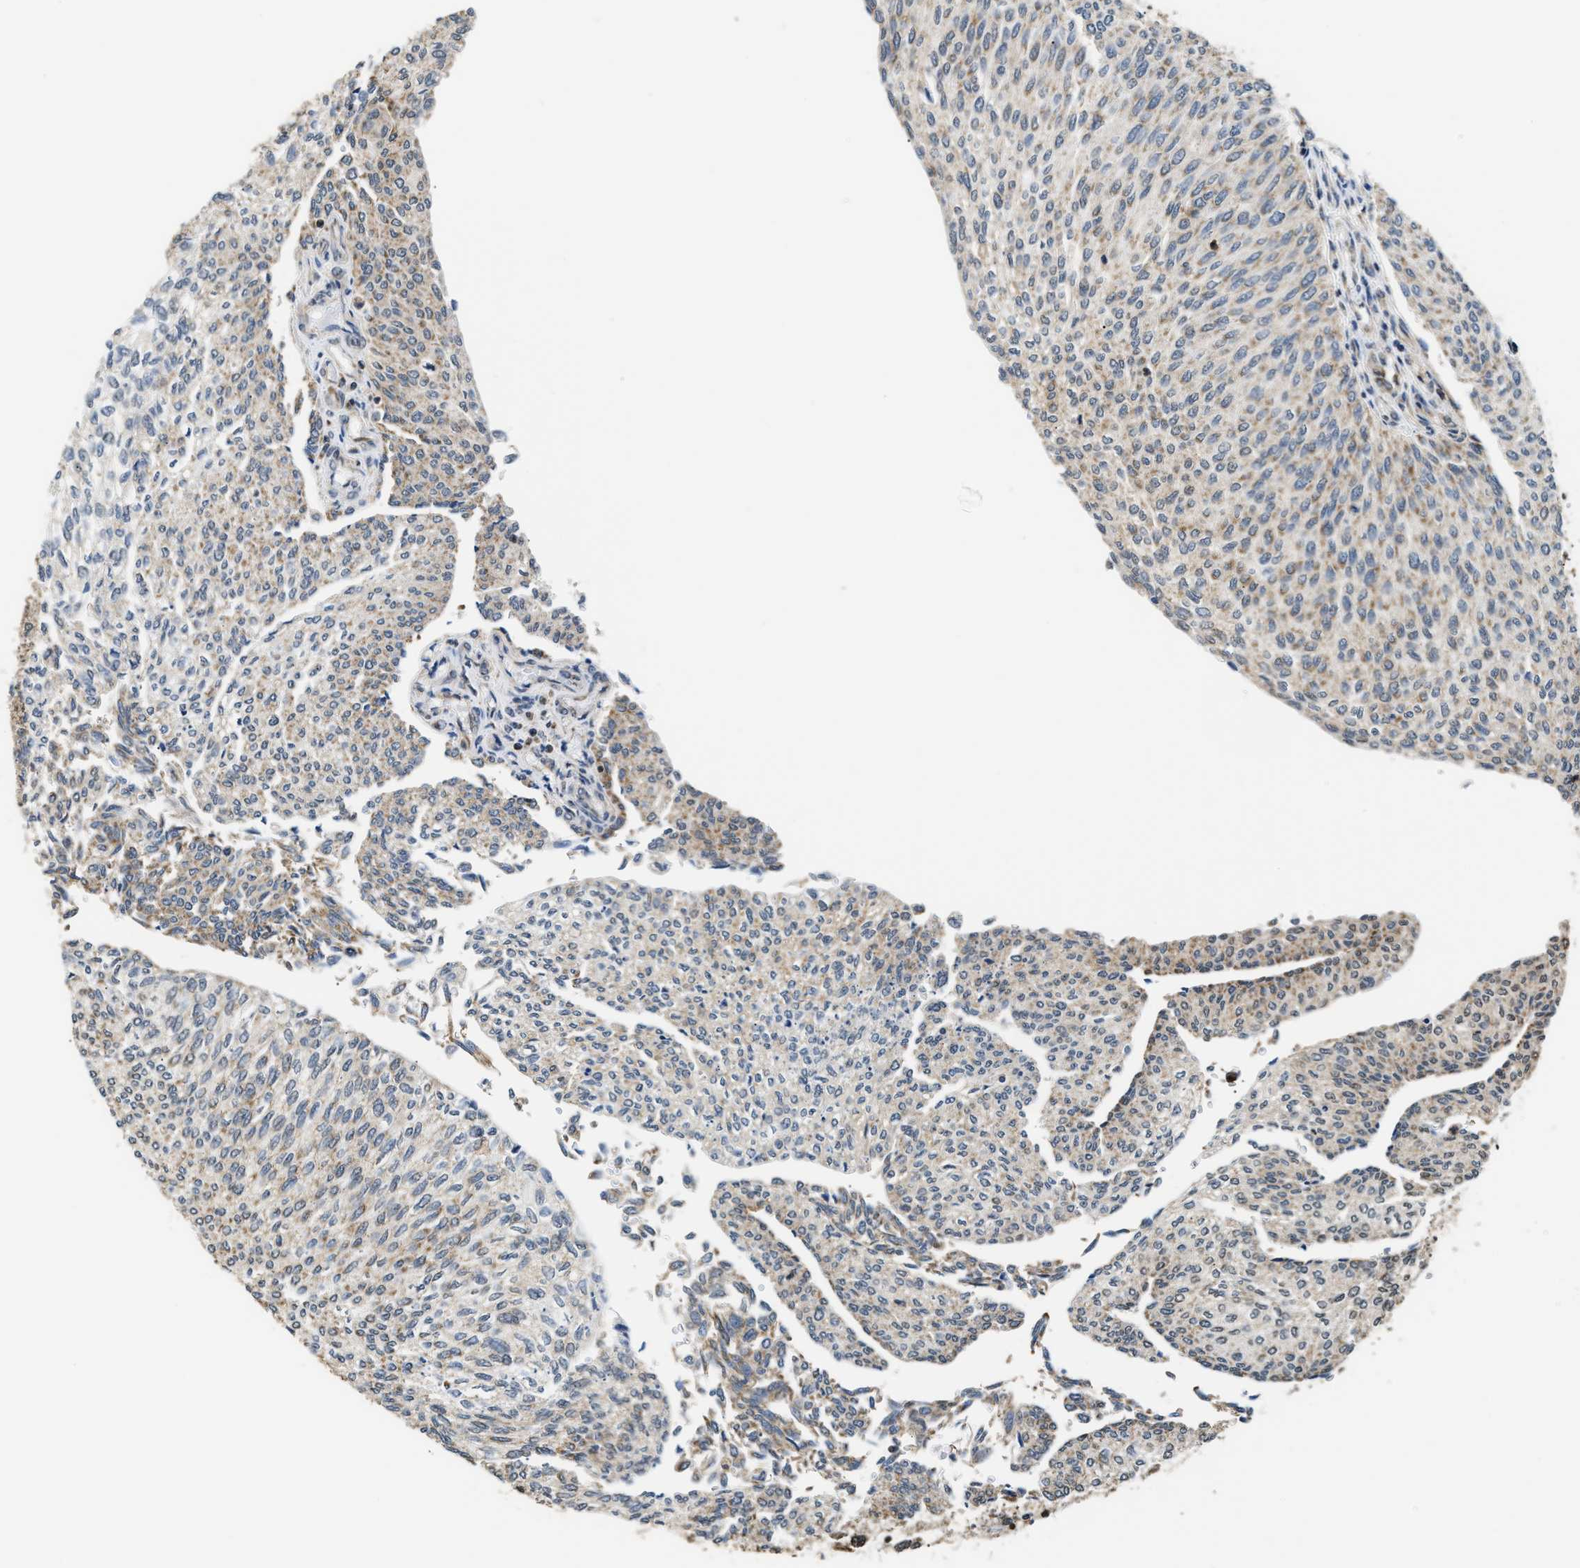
{"staining": {"intensity": "moderate", "quantity": "25%-75%", "location": "nuclear"}, "tissue": "urothelial cancer", "cell_type": "Tumor cells", "image_type": "cancer", "snomed": [{"axis": "morphology", "description": "Urothelial carcinoma, Low grade"}, {"axis": "topography", "description": "Urinary bladder"}], "caption": "This image shows low-grade urothelial carcinoma stained with IHC to label a protein in brown. The nuclear of tumor cells show moderate positivity for the protein. Nuclei are counter-stained blue.", "gene": "STK10", "patient": {"sex": "female", "age": 79}}